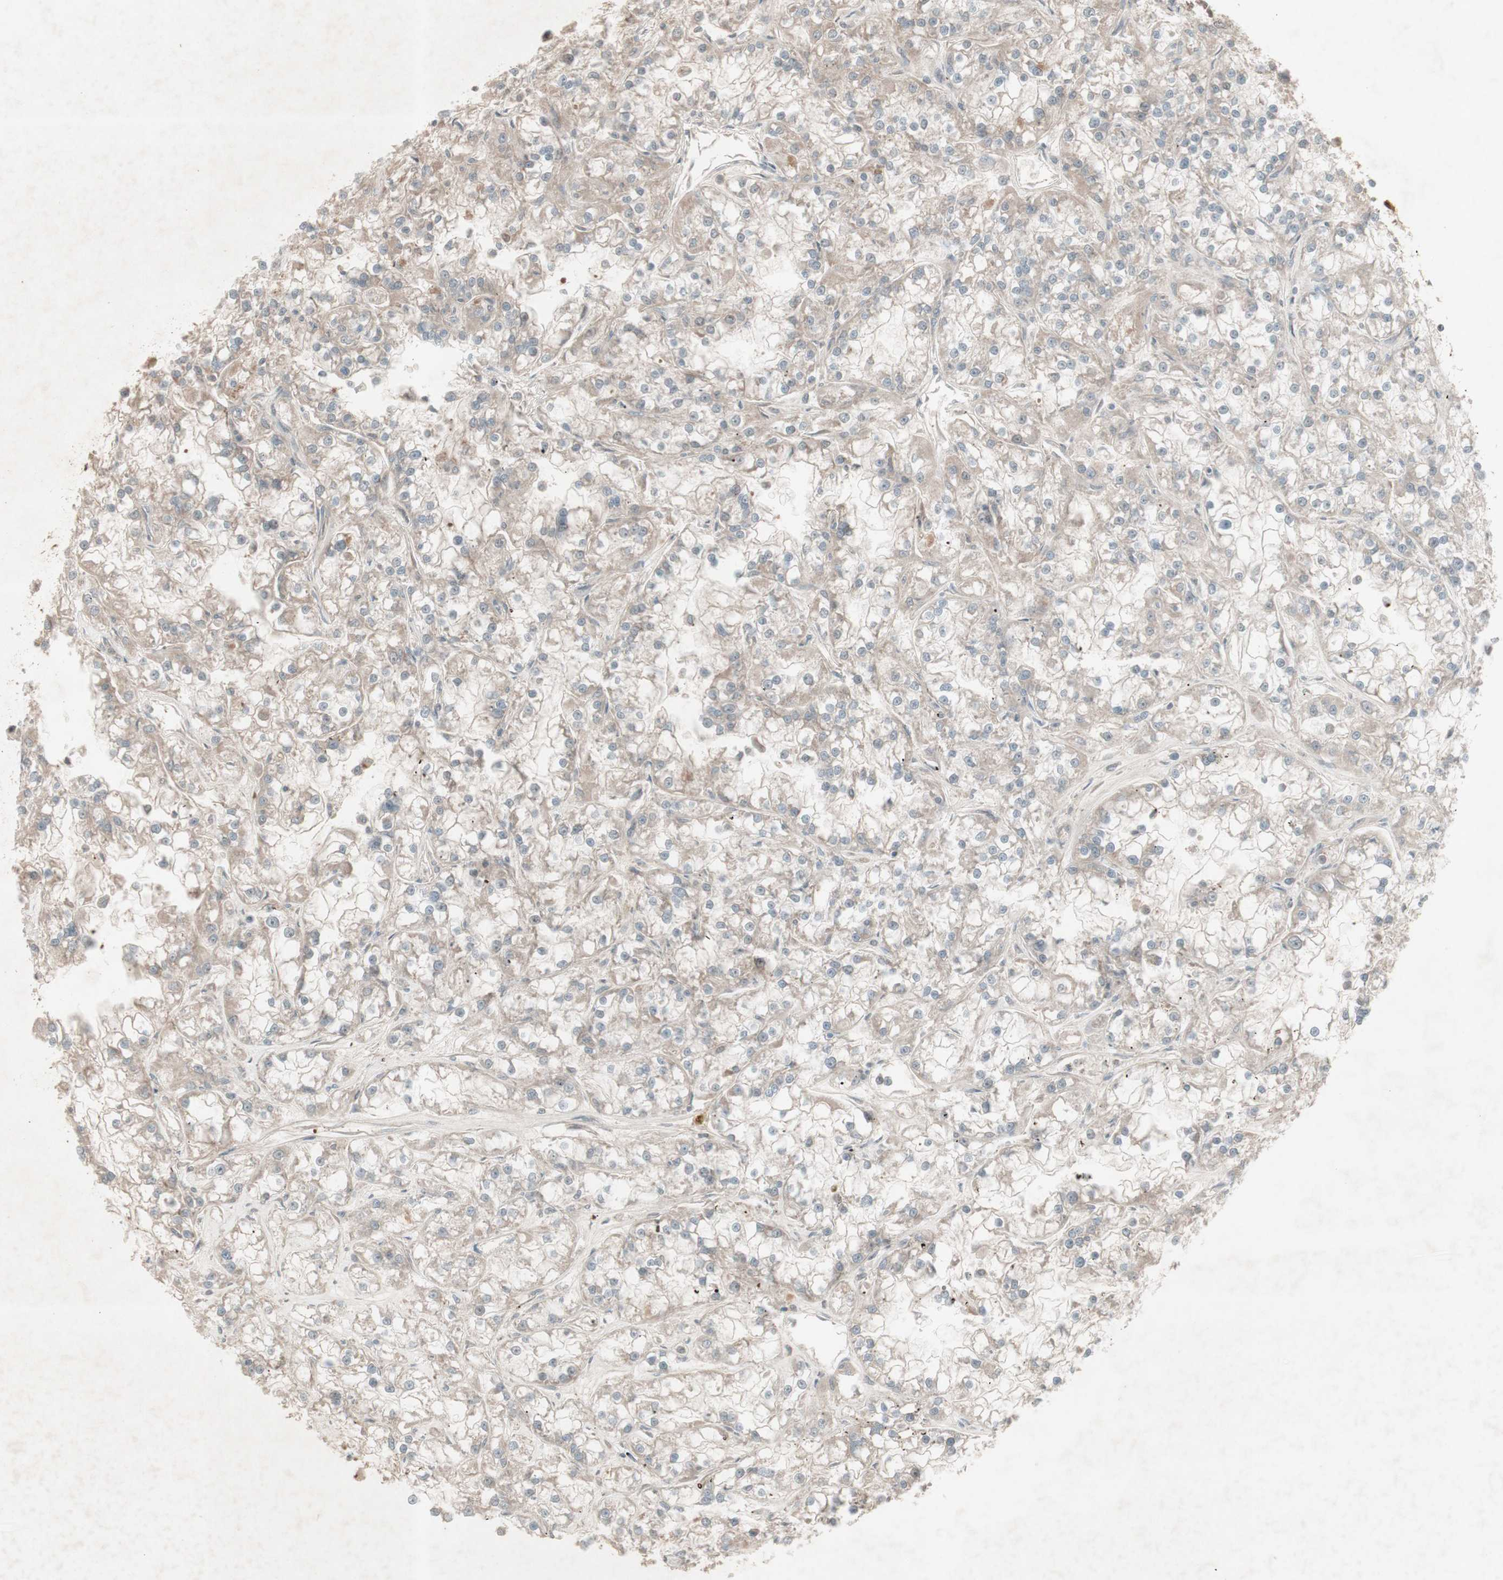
{"staining": {"intensity": "negative", "quantity": "none", "location": "none"}, "tissue": "renal cancer", "cell_type": "Tumor cells", "image_type": "cancer", "snomed": [{"axis": "morphology", "description": "Adenocarcinoma, NOS"}, {"axis": "topography", "description": "Kidney"}], "caption": "IHC of human renal cancer (adenocarcinoma) reveals no staining in tumor cells. (DAB (3,3'-diaminobenzidine) immunohistochemistry, high magnification).", "gene": "MSH6", "patient": {"sex": "female", "age": 52}}